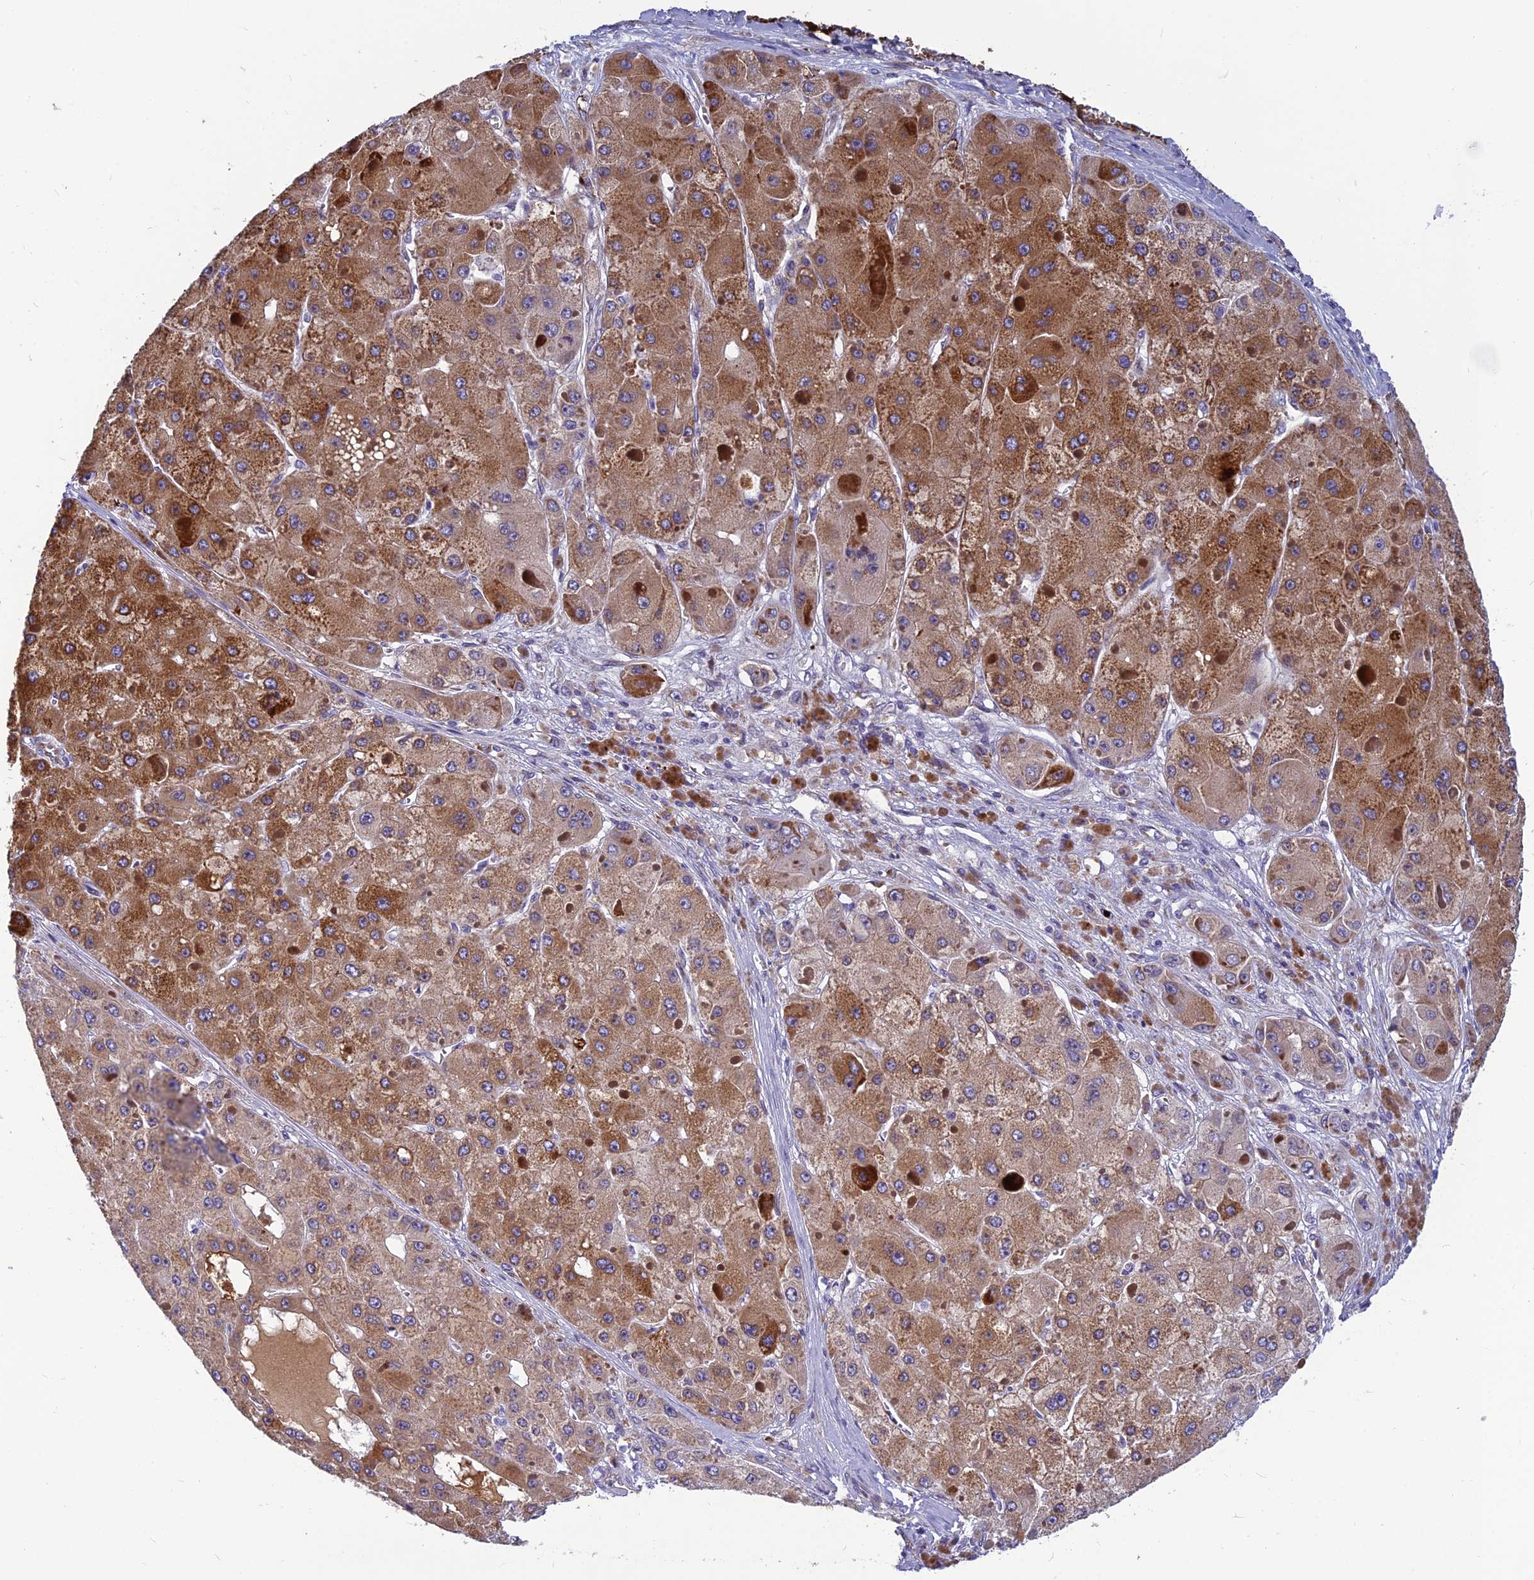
{"staining": {"intensity": "moderate", "quantity": ">75%", "location": "cytoplasmic/membranous"}, "tissue": "liver cancer", "cell_type": "Tumor cells", "image_type": "cancer", "snomed": [{"axis": "morphology", "description": "Carcinoma, Hepatocellular, NOS"}, {"axis": "topography", "description": "Liver"}], "caption": "Tumor cells show moderate cytoplasmic/membranous expression in approximately >75% of cells in liver cancer.", "gene": "CLEC11A", "patient": {"sex": "female", "age": 73}}